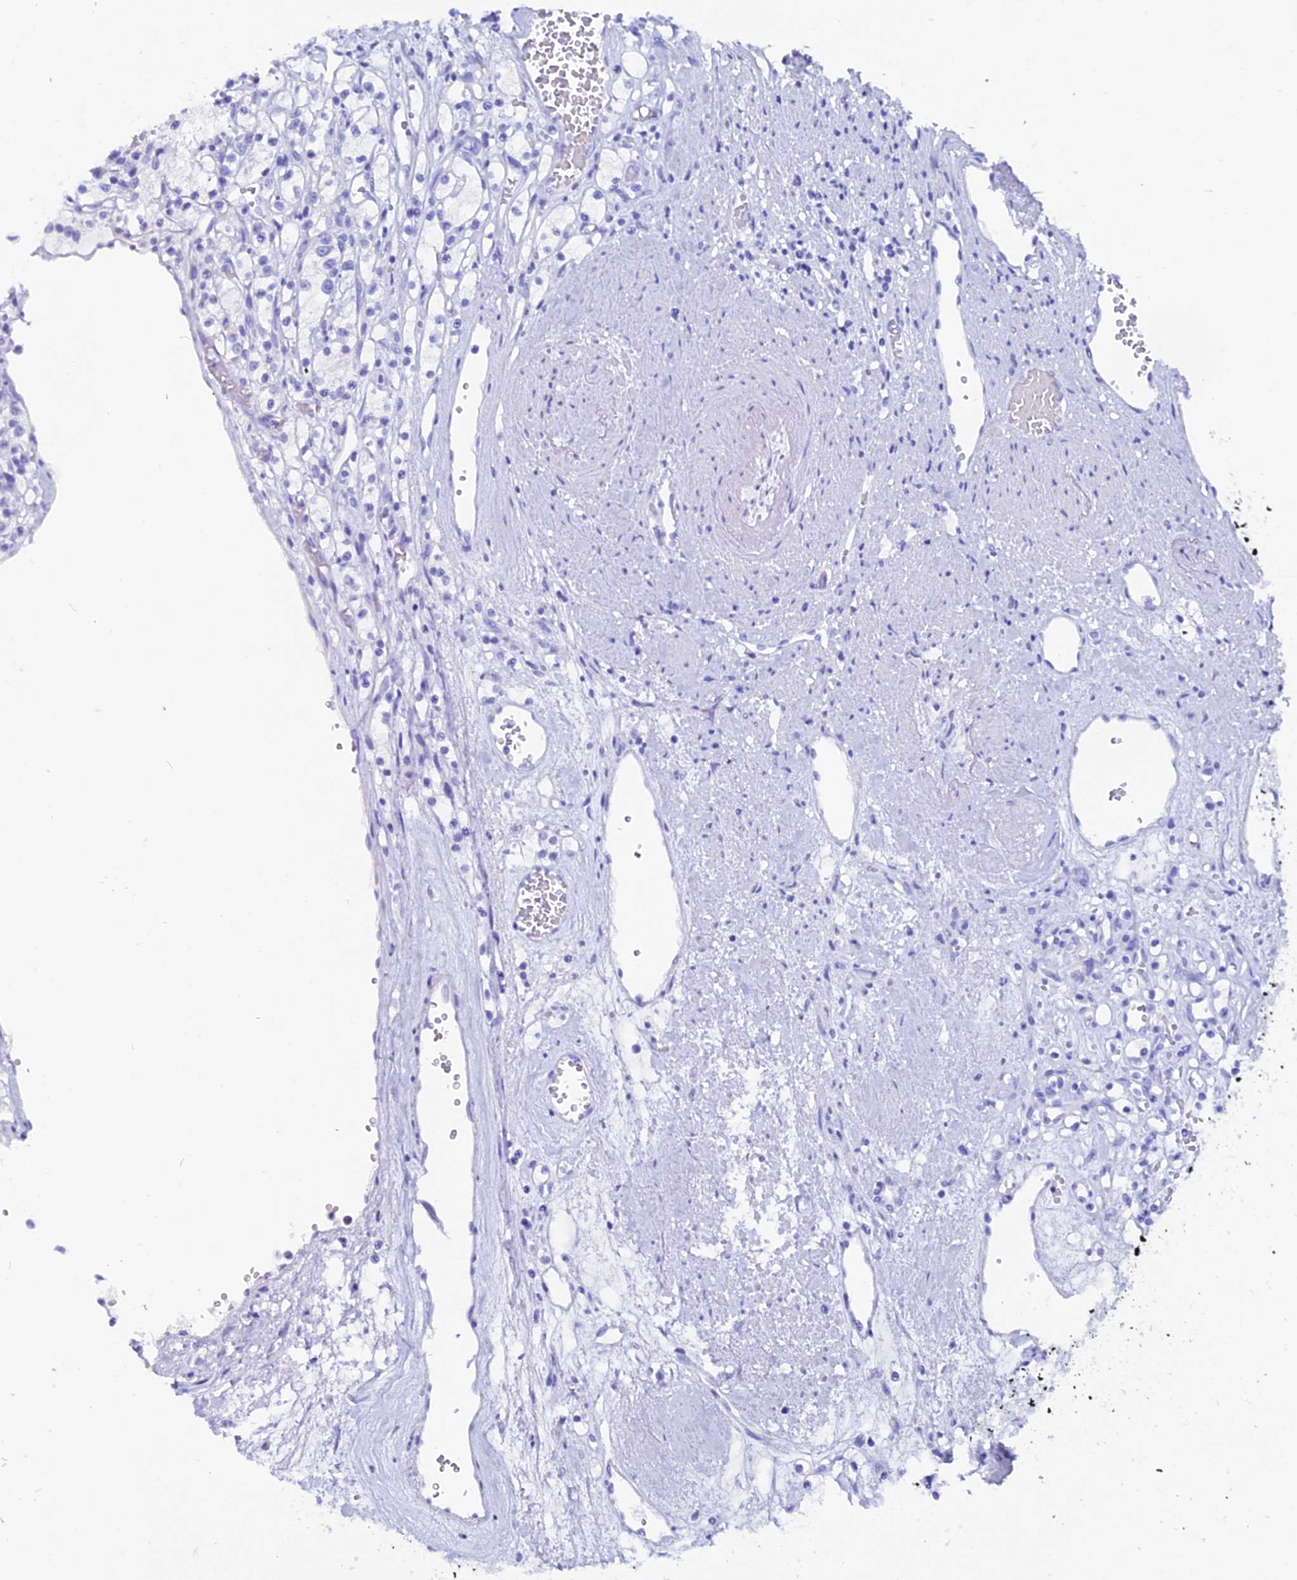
{"staining": {"intensity": "negative", "quantity": "none", "location": "none"}, "tissue": "renal cancer", "cell_type": "Tumor cells", "image_type": "cancer", "snomed": [{"axis": "morphology", "description": "Adenocarcinoma, NOS"}, {"axis": "topography", "description": "Kidney"}], "caption": "IHC histopathology image of human renal cancer (adenocarcinoma) stained for a protein (brown), which demonstrates no staining in tumor cells. (Immunohistochemistry (ihc), brightfield microscopy, high magnification).", "gene": "ANKRD29", "patient": {"sex": "female", "age": 59}}